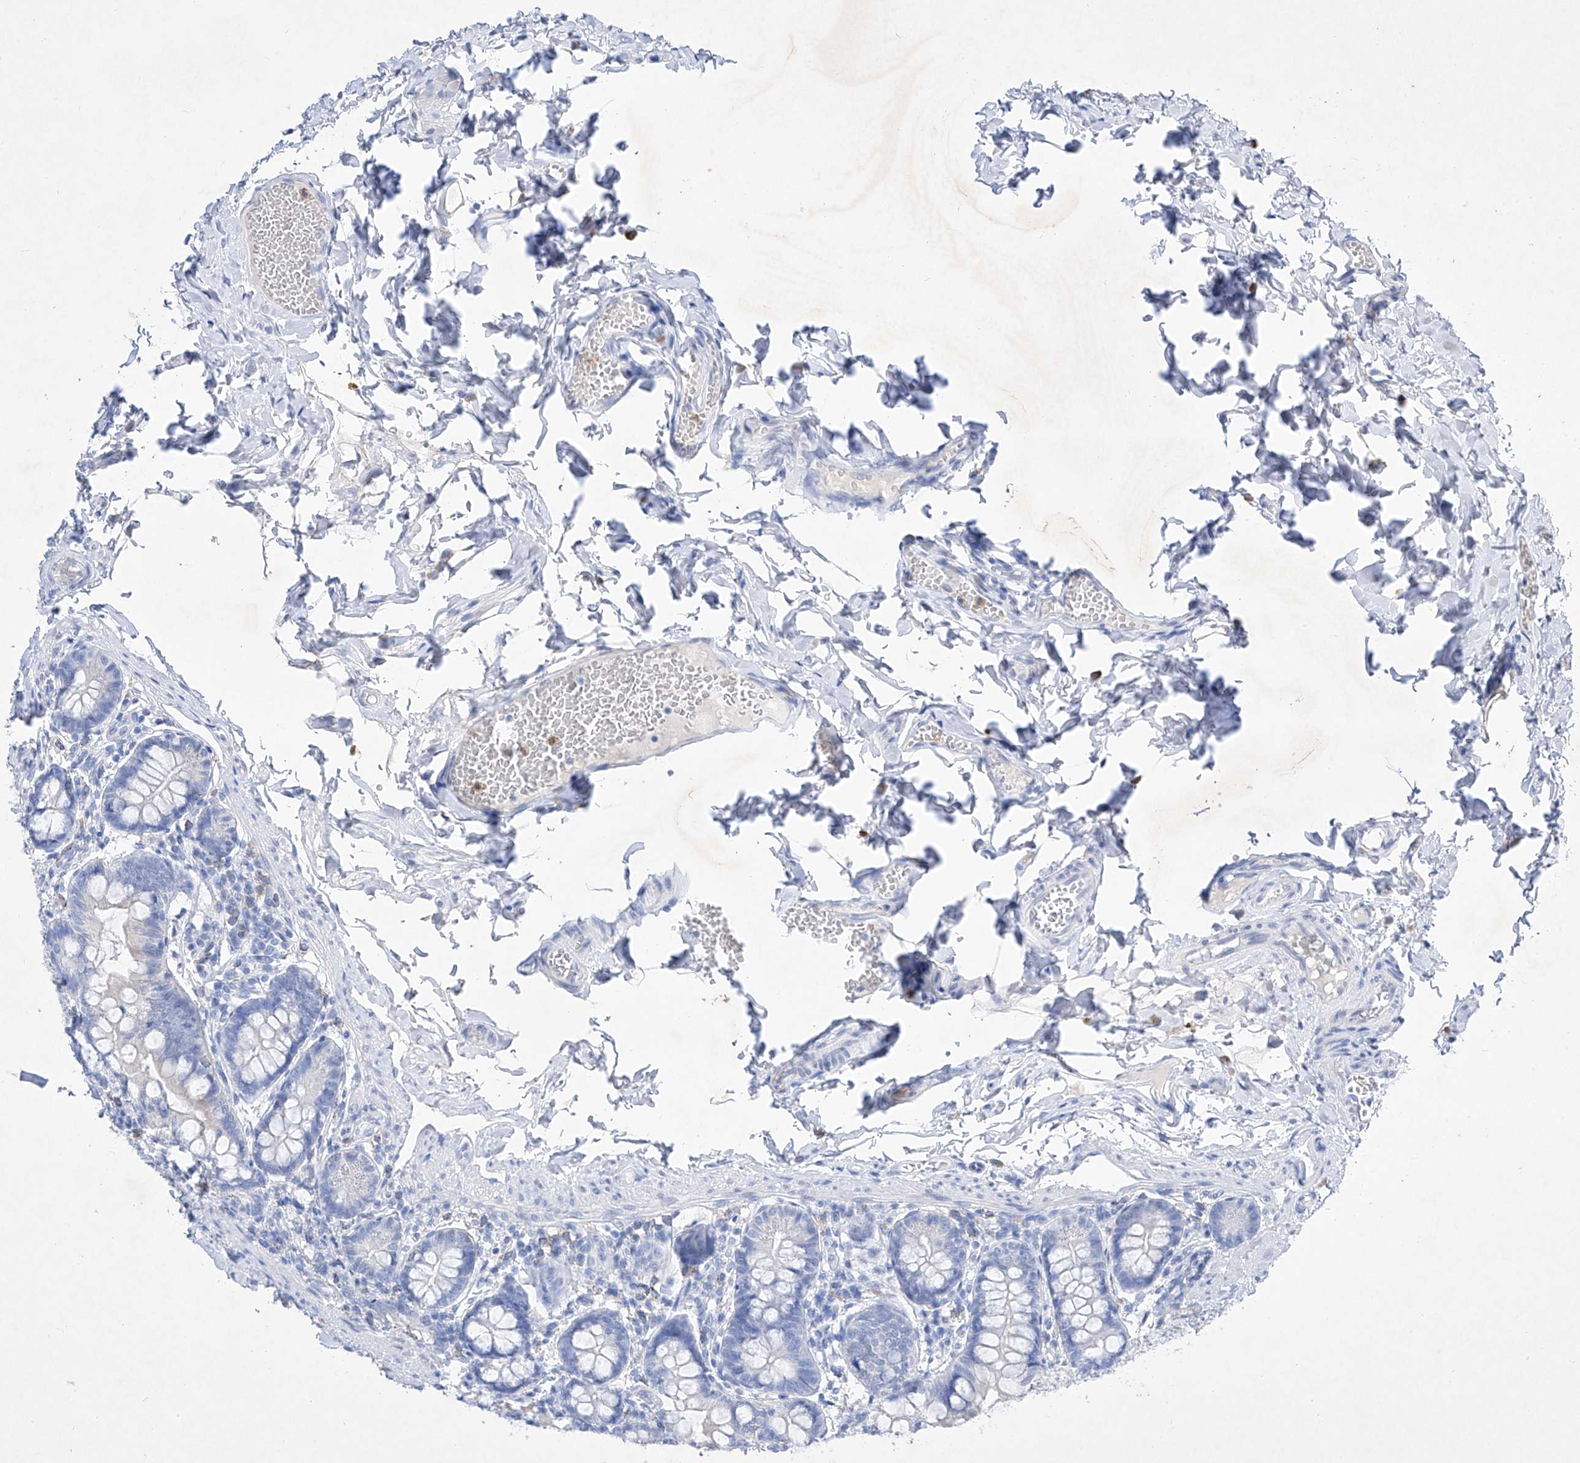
{"staining": {"intensity": "negative", "quantity": "none", "location": "none"}, "tissue": "small intestine", "cell_type": "Glandular cells", "image_type": "normal", "snomed": [{"axis": "morphology", "description": "Normal tissue, NOS"}, {"axis": "topography", "description": "Small intestine"}], "caption": "An IHC histopathology image of normal small intestine is shown. There is no staining in glandular cells of small intestine.", "gene": "TM7SF2", "patient": {"sex": "male", "age": 7}}